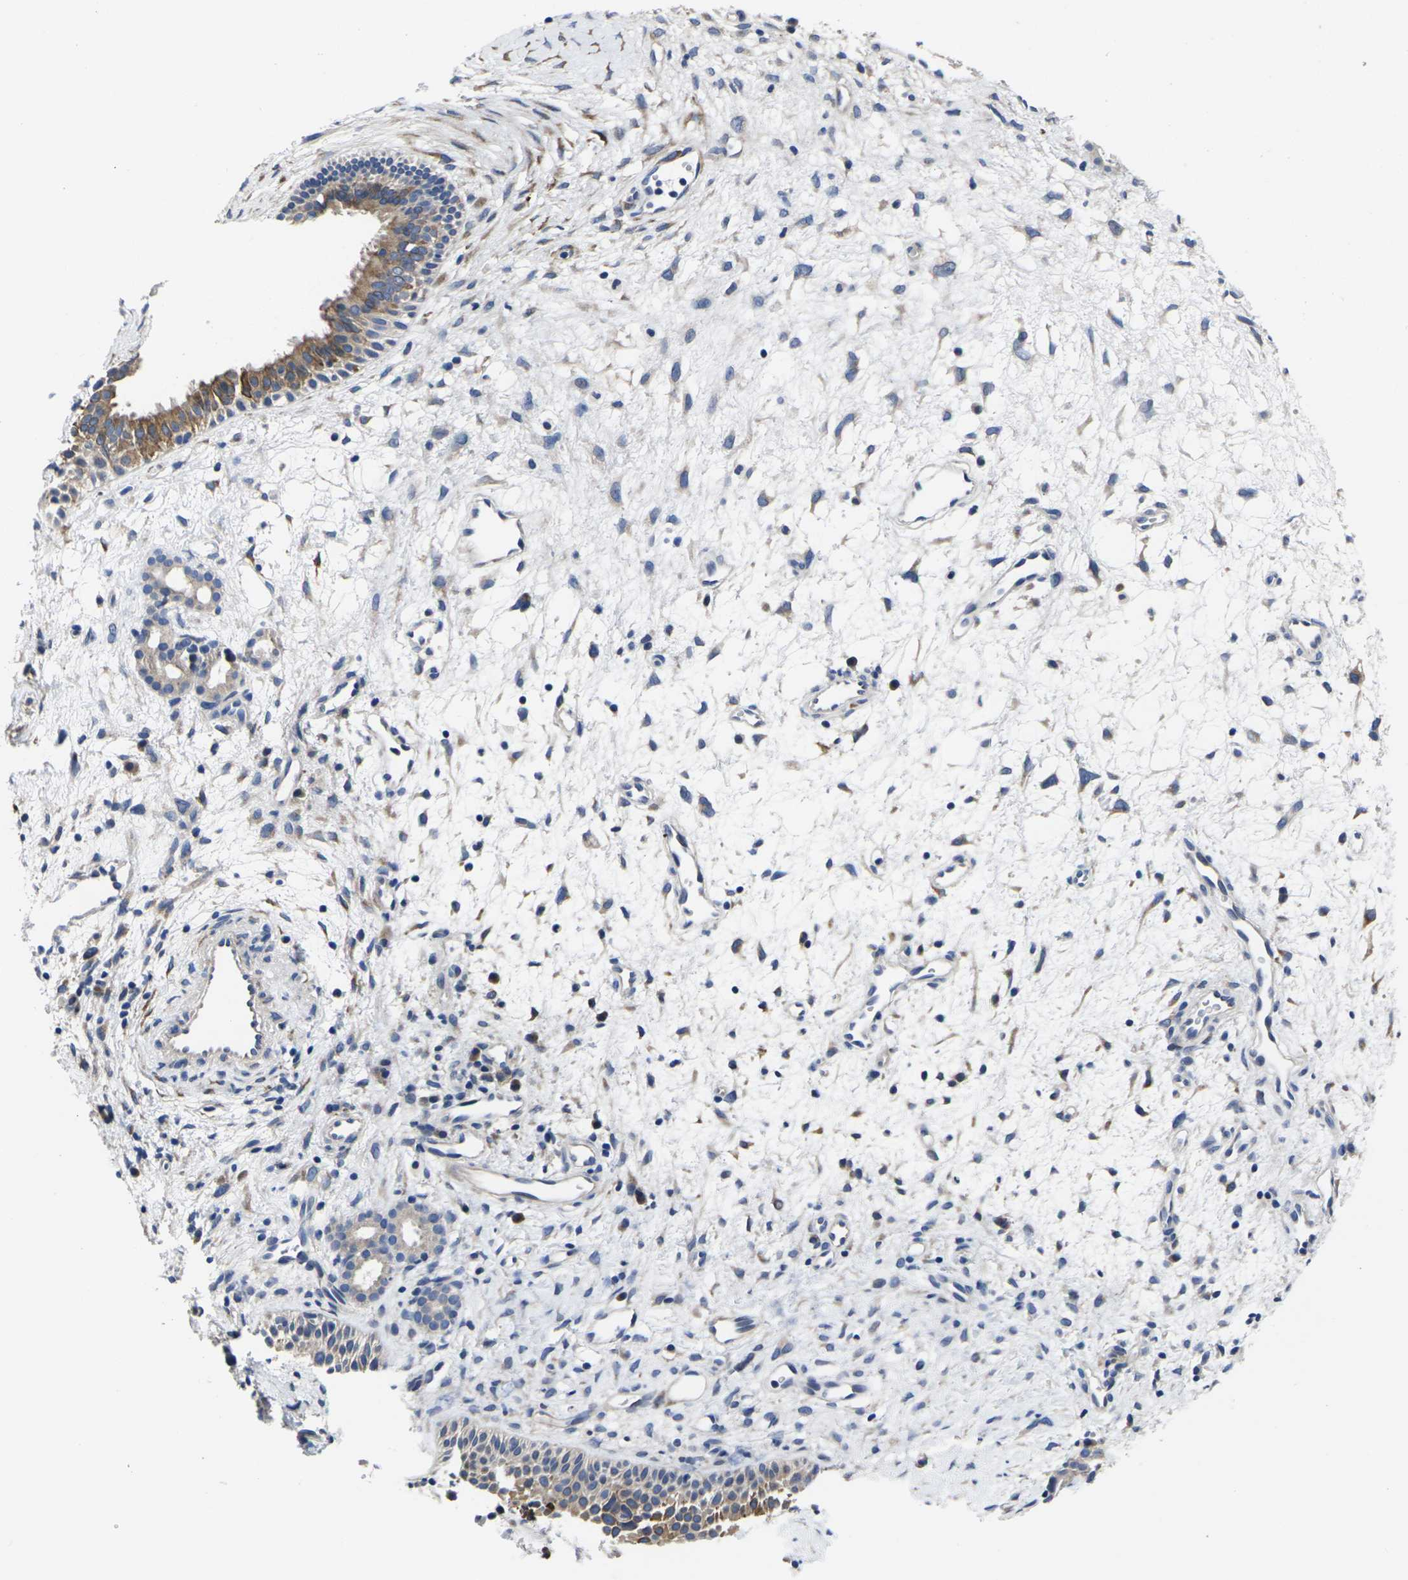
{"staining": {"intensity": "moderate", "quantity": ">75%", "location": "cytoplasmic/membranous"}, "tissue": "nasopharynx", "cell_type": "Respiratory epithelial cells", "image_type": "normal", "snomed": [{"axis": "morphology", "description": "Normal tissue, NOS"}, {"axis": "topography", "description": "Nasopharynx"}], "caption": "A medium amount of moderate cytoplasmic/membranous staining is seen in about >75% of respiratory epithelial cells in normal nasopharynx.", "gene": "CYP2C8", "patient": {"sex": "male", "age": 22}}